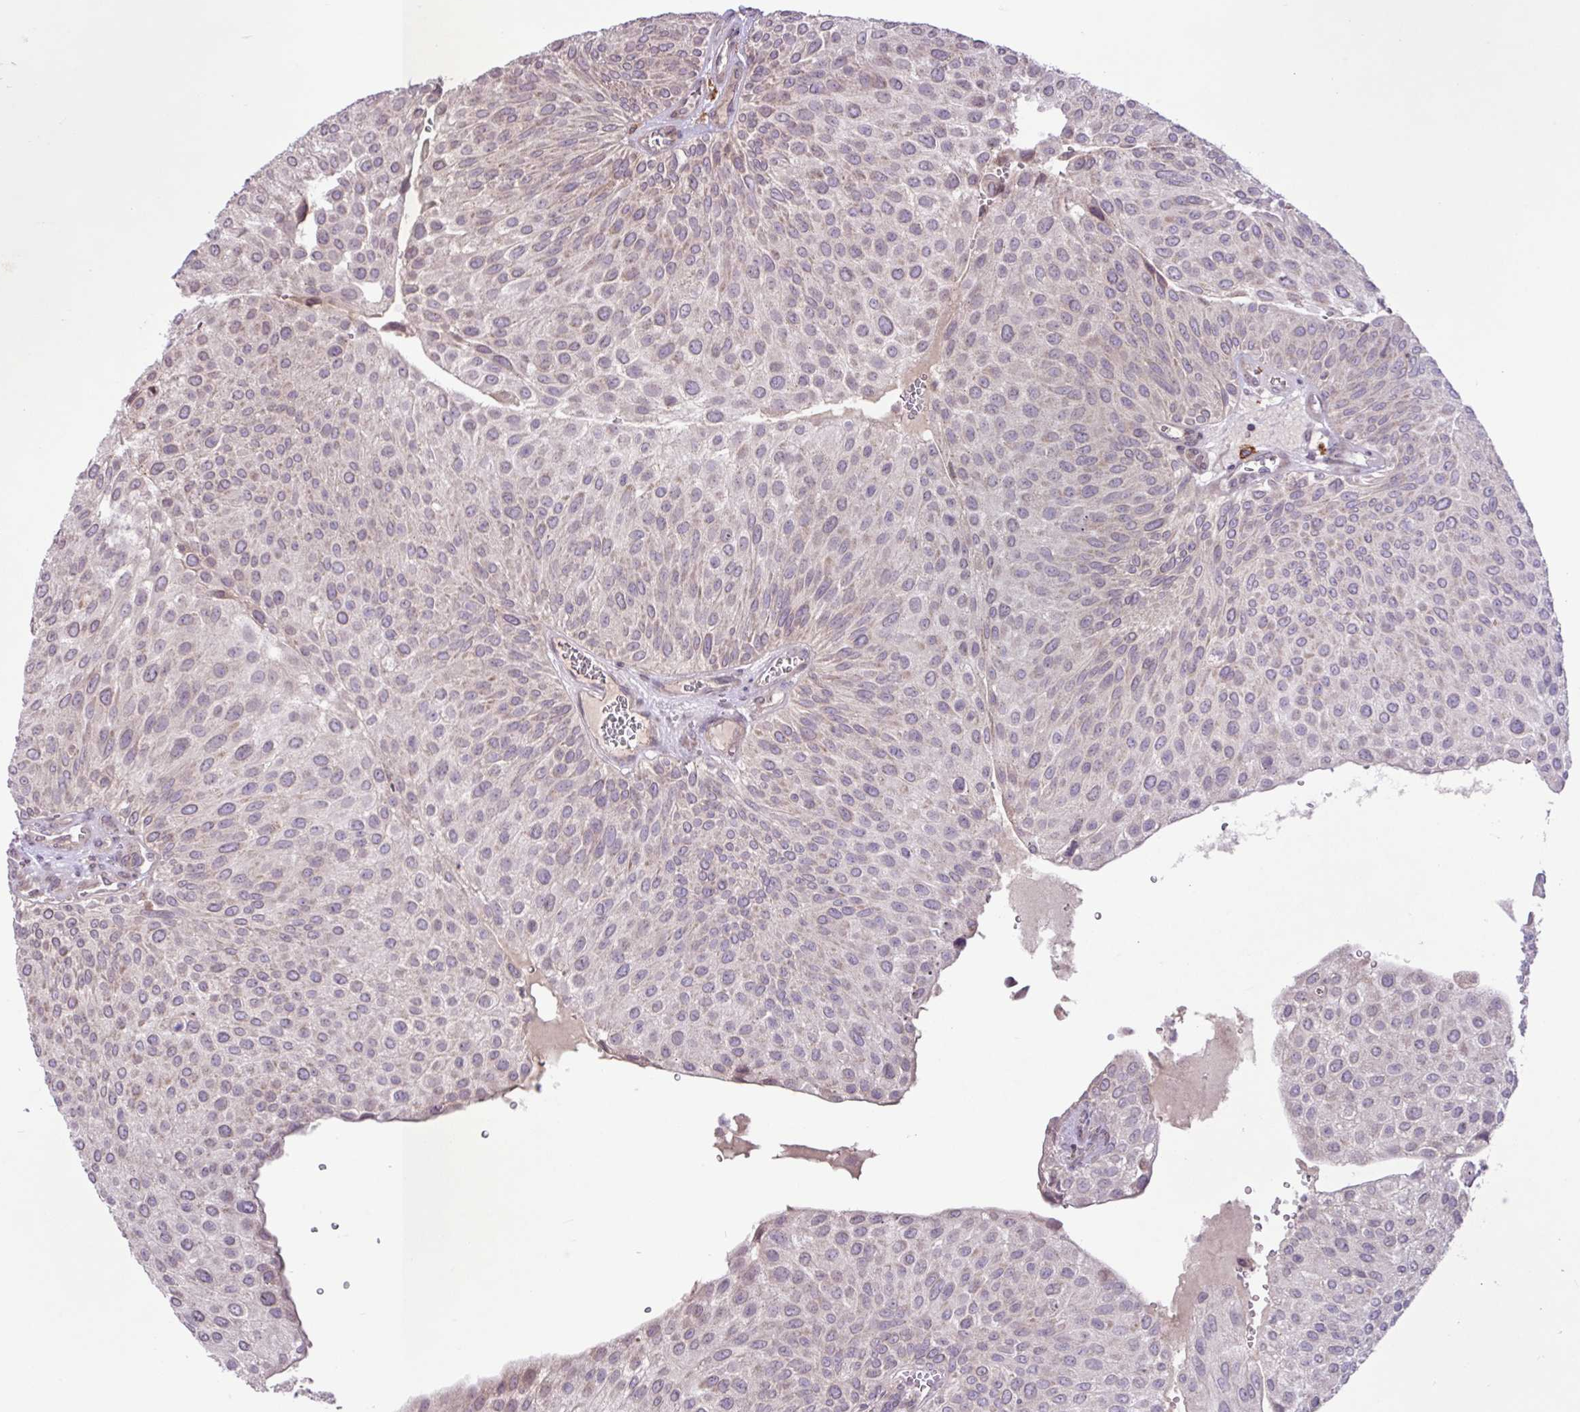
{"staining": {"intensity": "weak", "quantity": "<25%", "location": "cytoplasmic/membranous"}, "tissue": "urothelial cancer", "cell_type": "Tumor cells", "image_type": "cancer", "snomed": [{"axis": "morphology", "description": "Urothelial carcinoma, NOS"}, {"axis": "topography", "description": "Urinary bladder"}], "caption": "Urothelial cancer was stained to show a protein in brown. There is no significant positivity in tumor cells.", "gene": "ARHGEF25", "patient": {"sex": "male", "age": 67}}